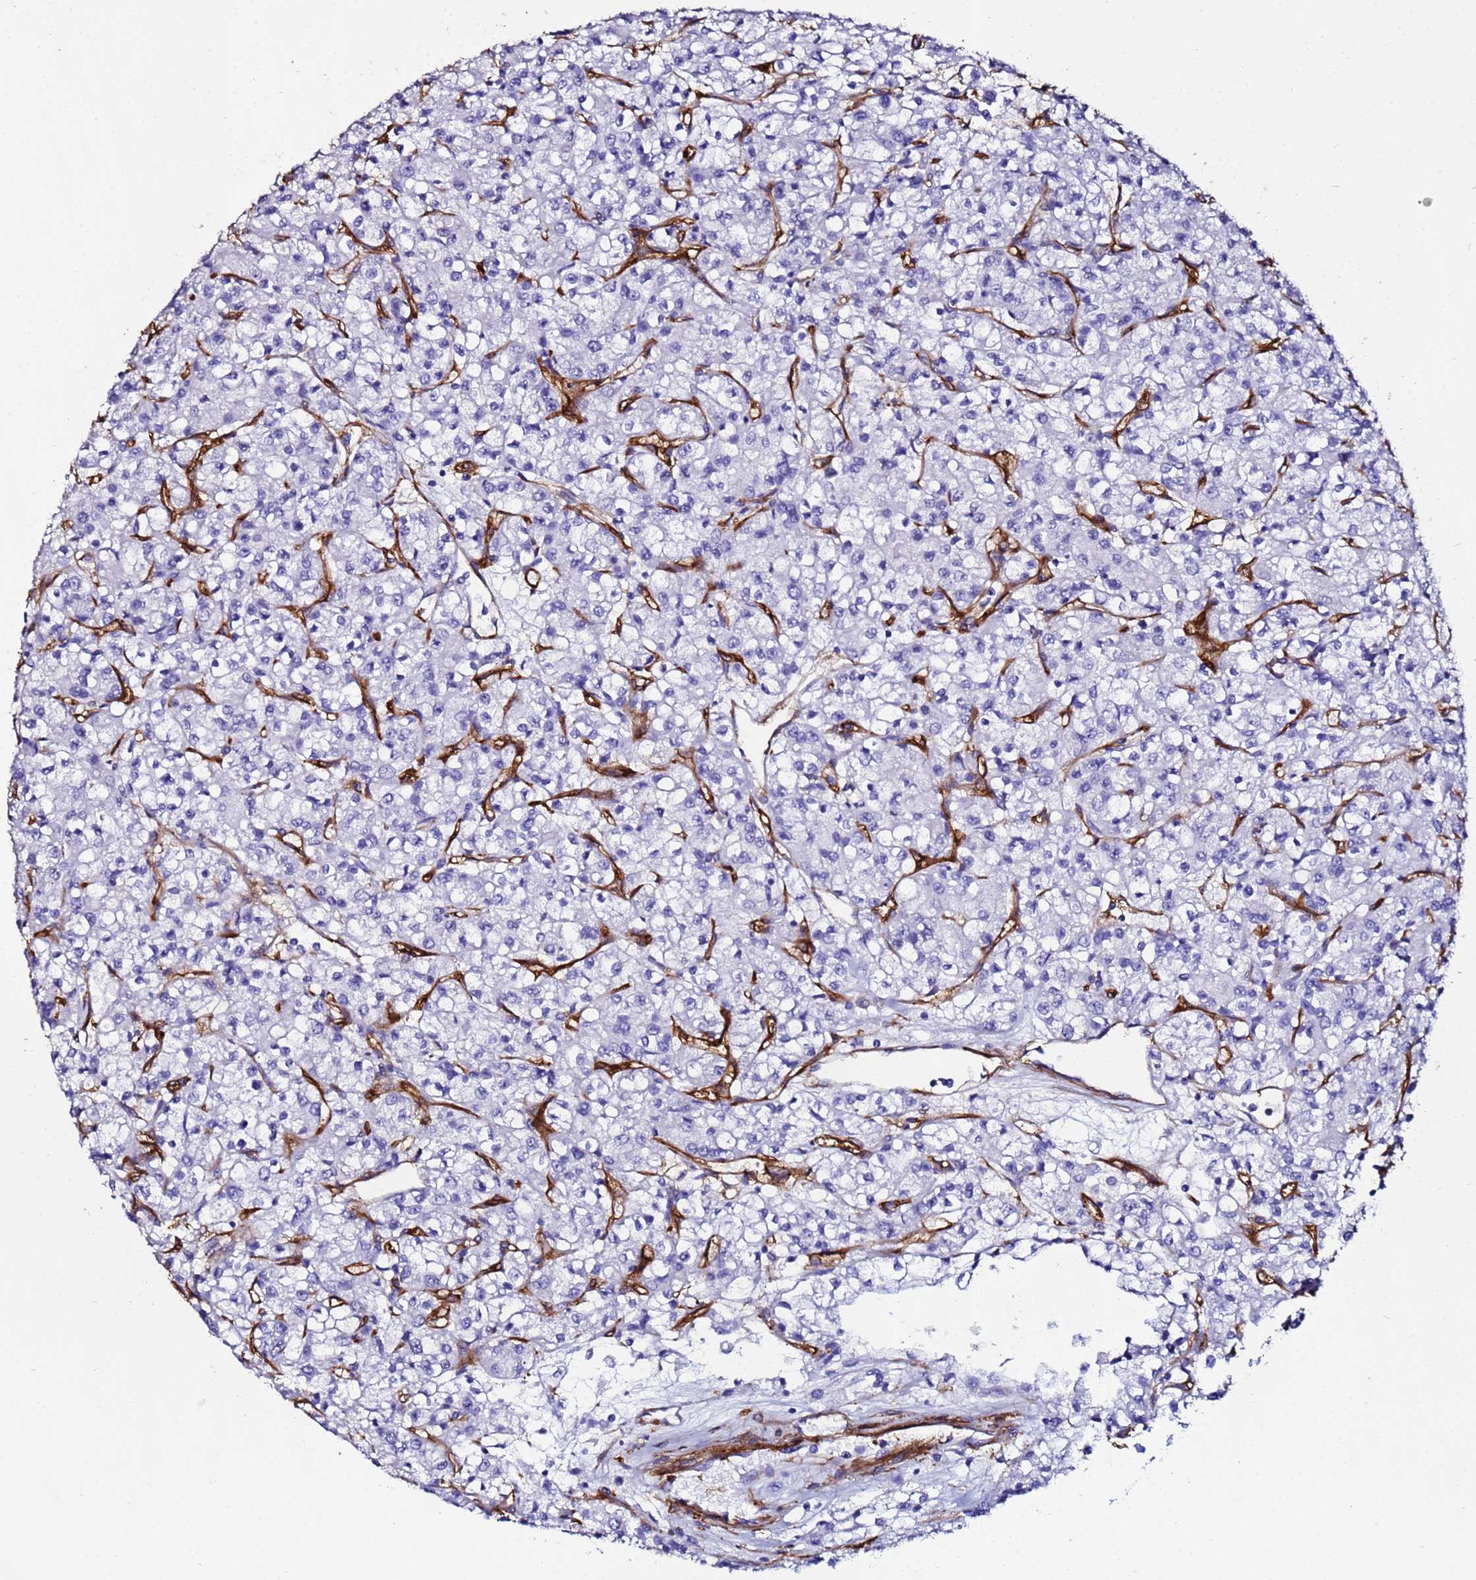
{"staining": {"intensity": "negative", "quantity": "none", "location": "none"}, "tissue": "renal cancer", "cell_type": "Tumor cells", "image_type": "cancer", "snomed": [{"axis": "morphology", "description": "Adenocarcinoma, NOS"}, {"axis": "topography", "description": "Kidney"}], "caption": "High magnification brightfield microscopy of adenocarcinoma (renal) stained with DAB (3,3'-diaminobenzidine) (brown) and counterstained with hematoxylin (blue): tumor cells show no significant expression. Nuclei are stained in blue.", "gene": "DEFB104A", "patient": {"sex": "female", "age": 59}}